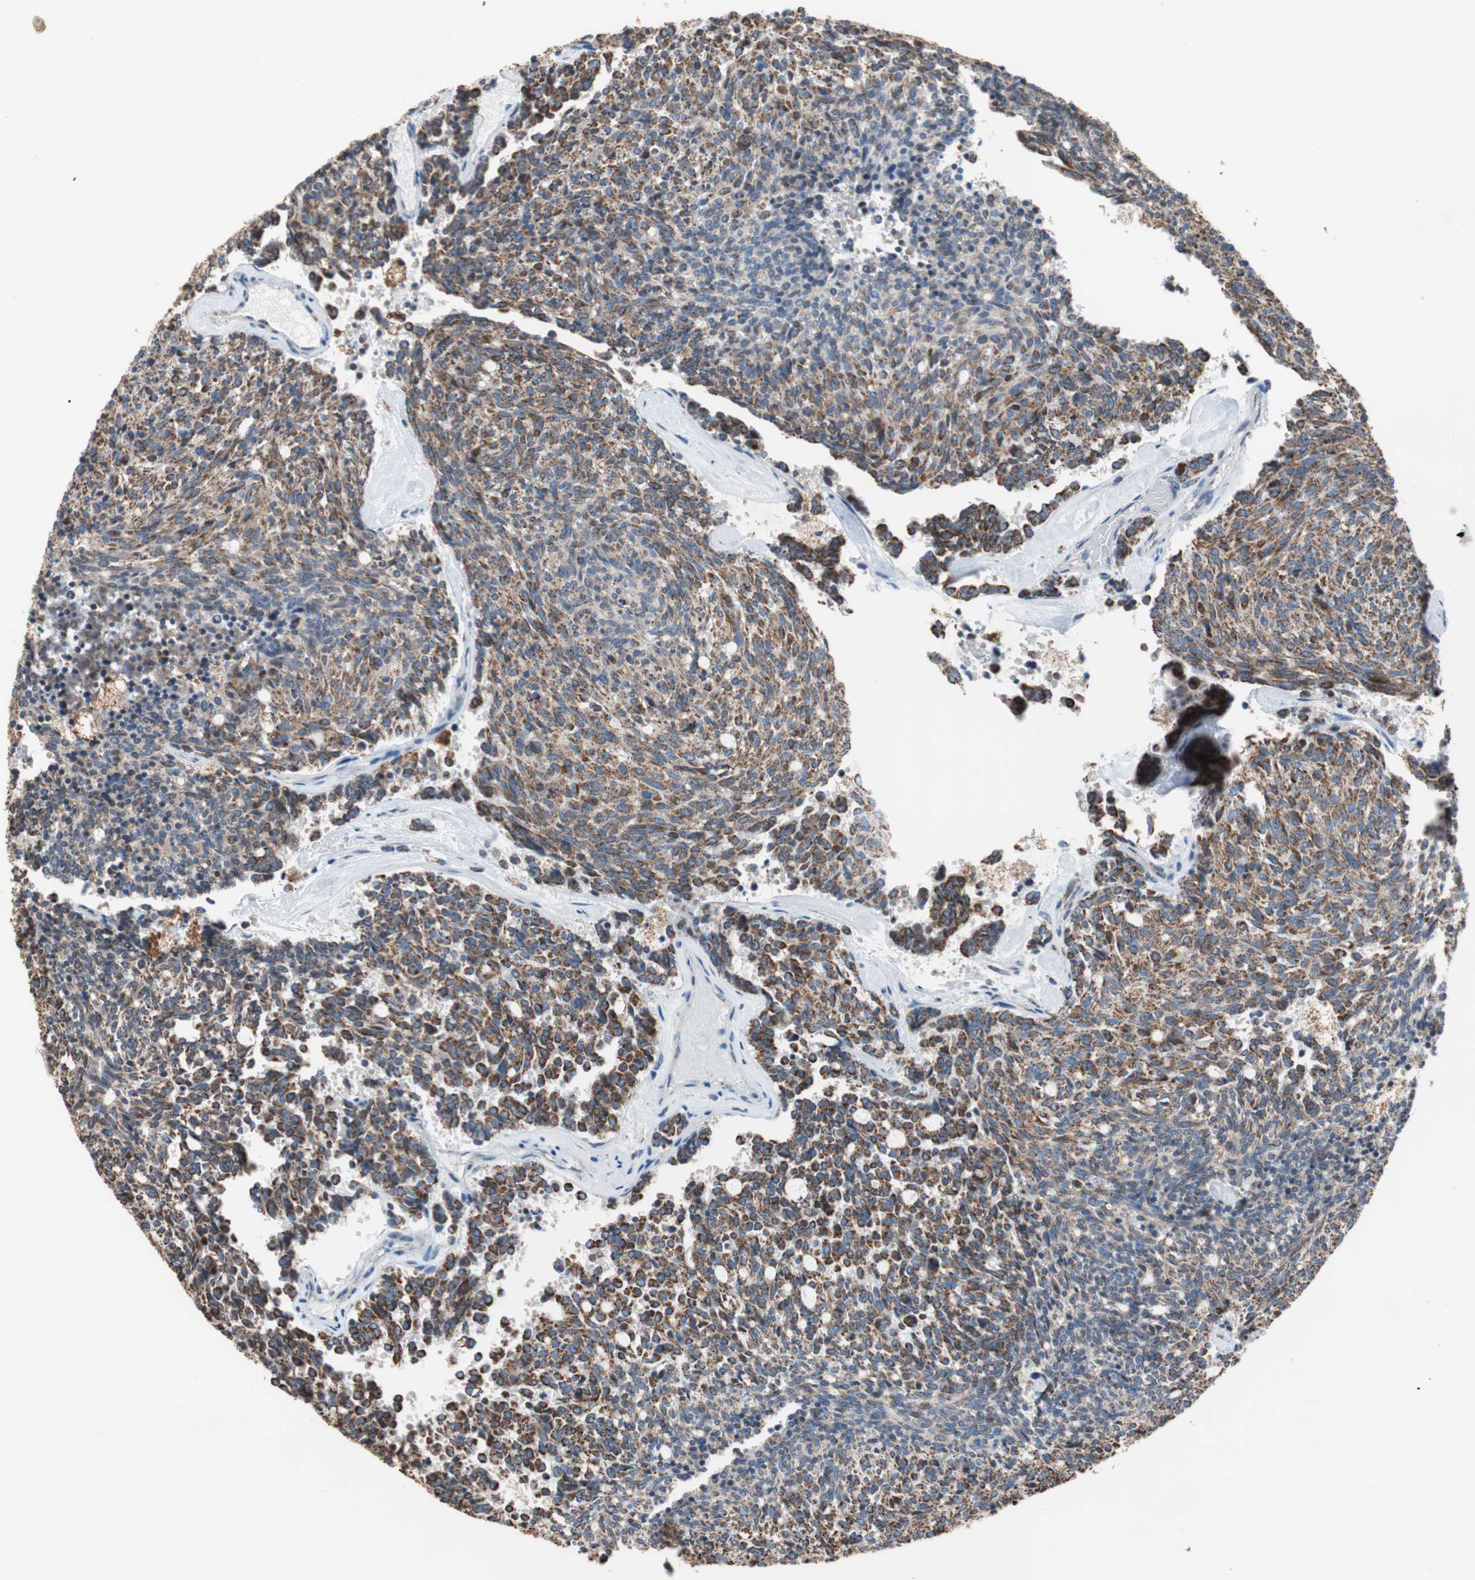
{"staining": {"intensity": "strong", "quantity": ">75%", "location": "cytoplasmic/membranous"}, "tissue": "carcinoid", "cell_type": "Tumor cells", "image_type": "cancer", "snomed": [{"axis": "morphology", "description": "Carcinoid, malignant, NOS"}, {"axis": "topography", "description": "Pancreas"}], "caption": "Protein staining exhibits strong cytoplasmic/membranous positivity in approximately >75% of tumor cells in carcinoid.", "gene": "PCSK4", "patient": {"sex": "female", "age": 54}}